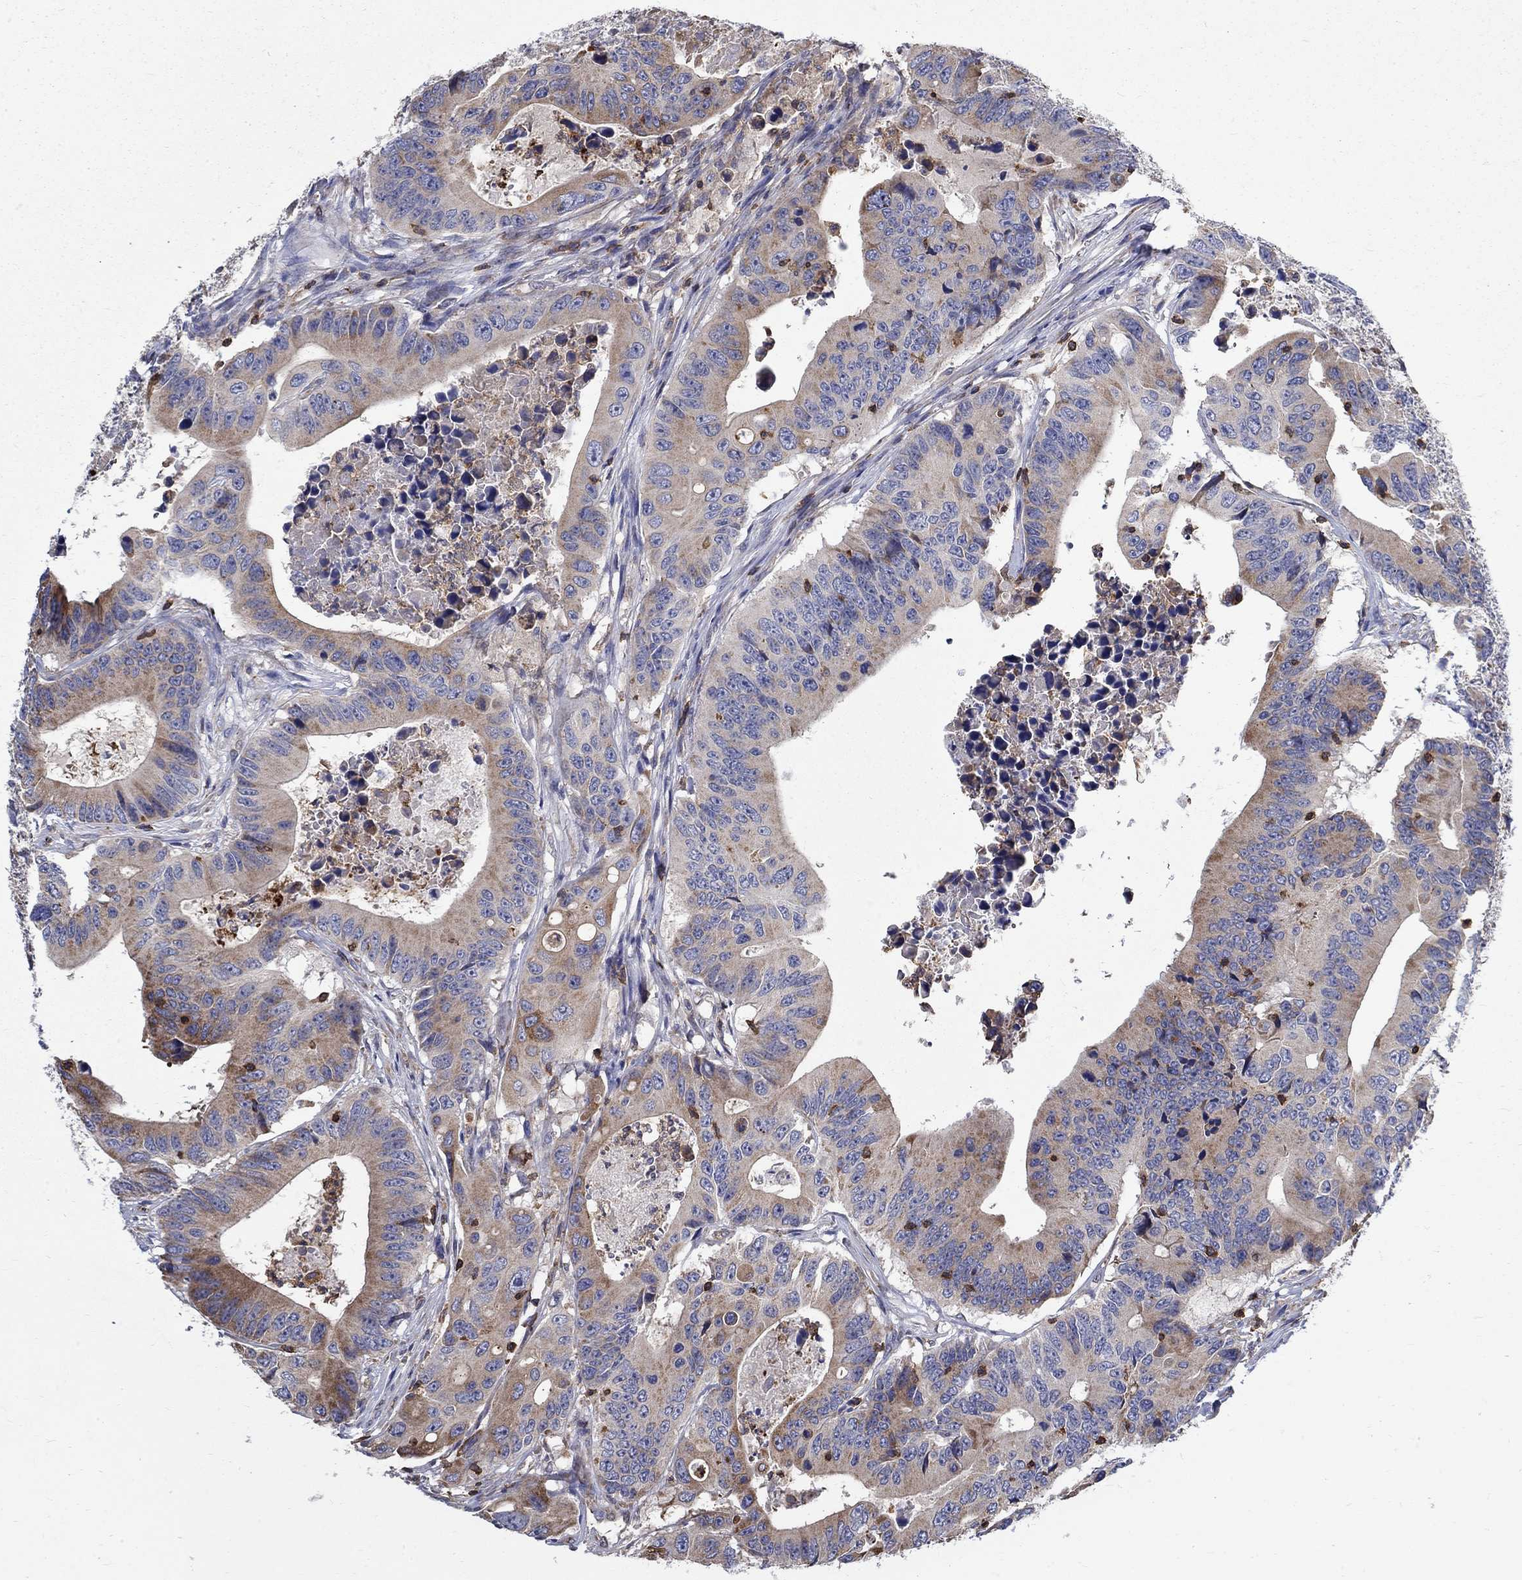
{"staining": {"intensity": "moderate", "quantity": "<25%", "location": "cytoplasmic/membranous"}, "tissue": "colorectal cancer", "cell_type": "Tumor cells", "image_type": "cancer", "snomed": [{"axis": "morphology", "description": "Adenocarcinoma, NOS"}, {"axis": "topography", "description": "Colon"}], "caption": "Immunohistochemistry (IHC) photomicrograph of neoplastic tissue: human colorectal adenocarcinoma stained using immunohistochemistry (IHC) demonstrates low levels of moderate protein expression localized specifically in the cytoplasmic/membranous of tumor cells, appearing as a cytoplasmic/membranous brown color.", "gene": "AGAP2", "patient": {"sex": "female", "age": 90}}